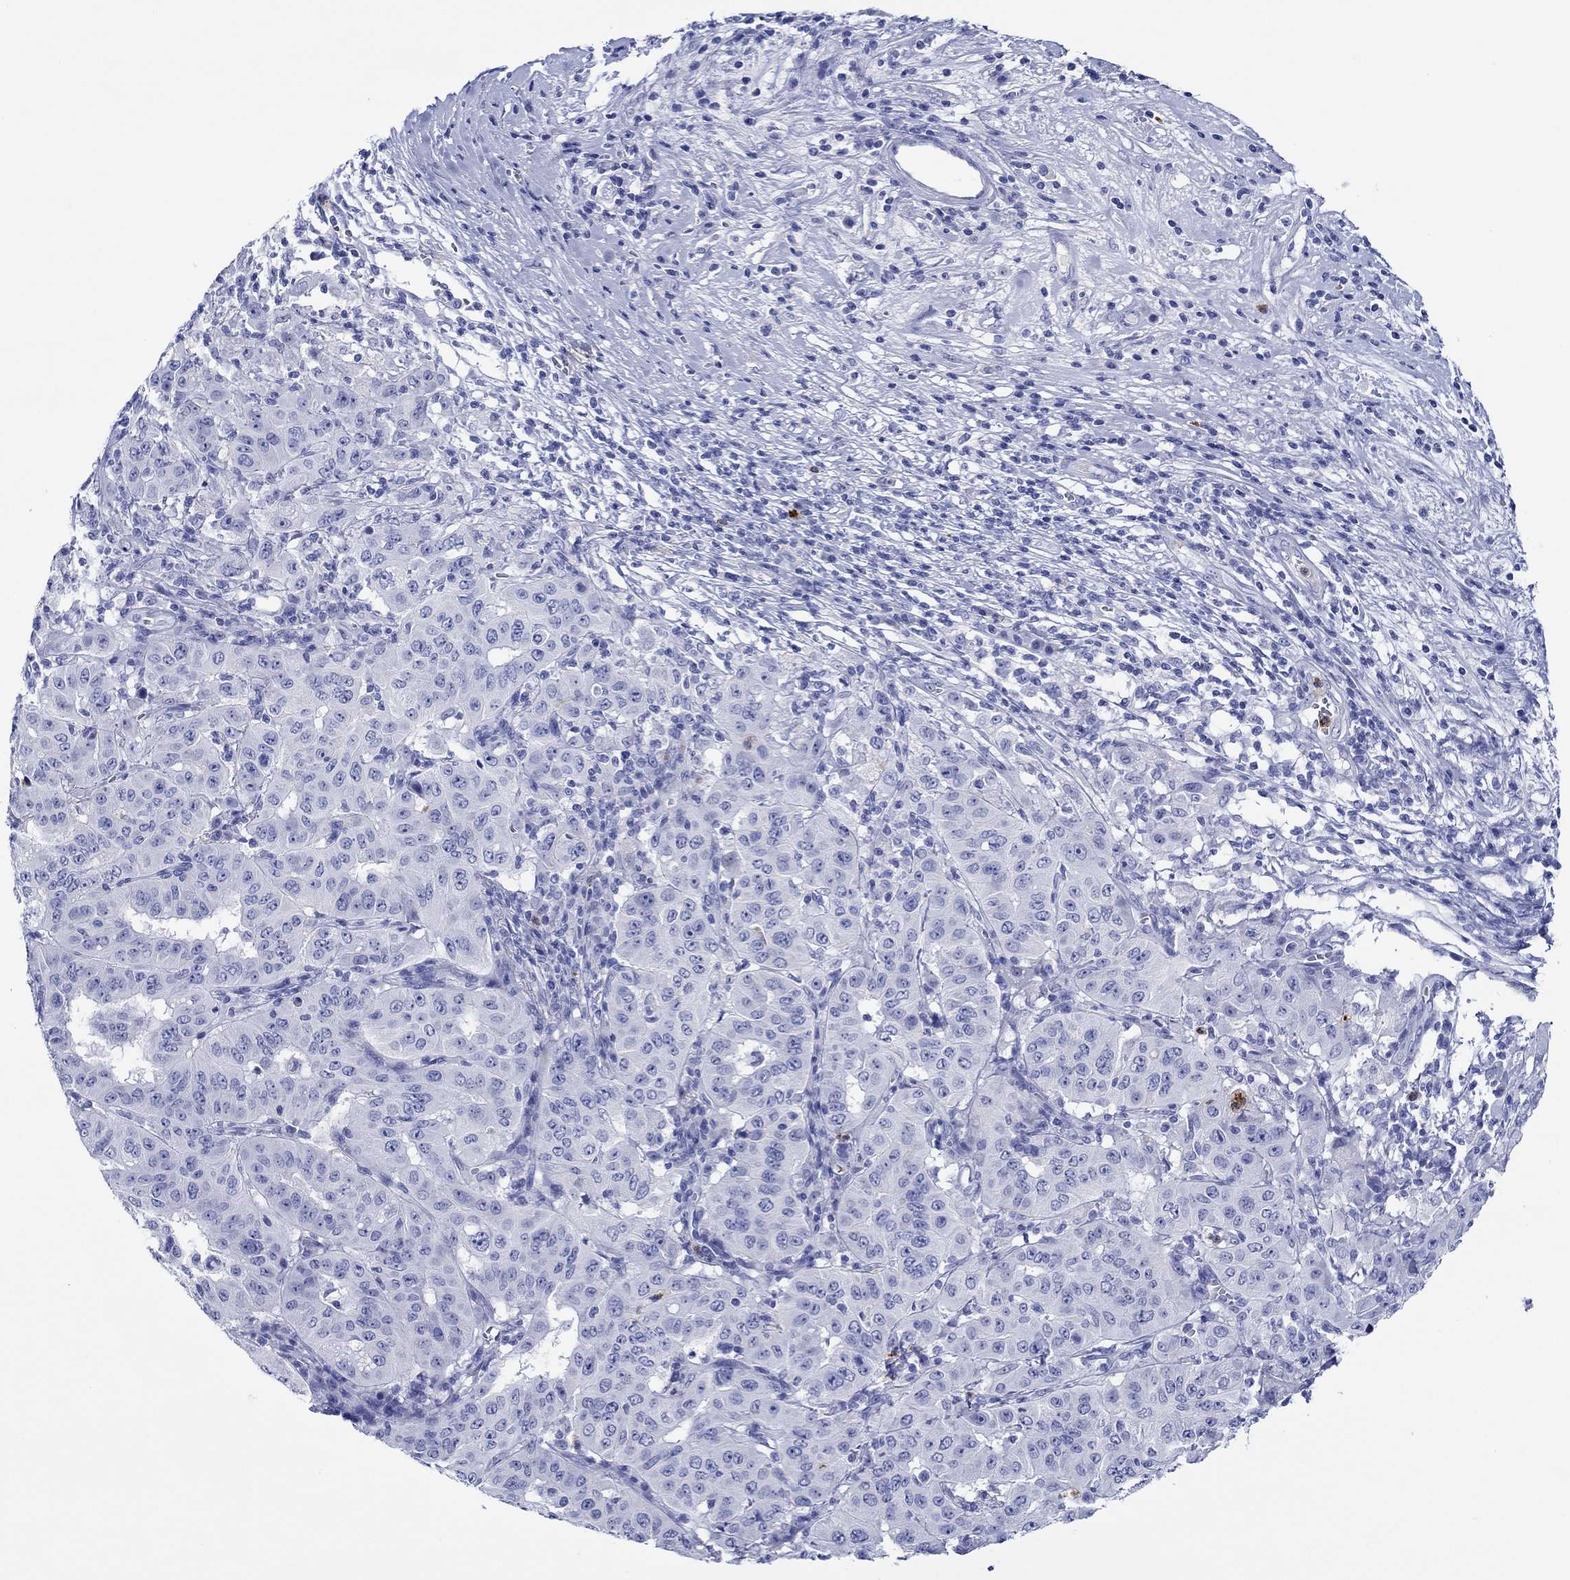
{"staining": {"intensity": "negative", "quantity": "none", "location": "none"}, "tissue": "pancreatic cancer", "cell_type": "Tumor cells", "image_type": "cancer", "snomed": [{"axis": "morphology", "description": "Adenocarcinoma, NOS"}, {"axis": "topography", "description": "Pancreas"}], "caption": "Tumor cells are negative for brown protein staining in pancreatic adenocarcinoma.", "gene": "EPX", "patient": {"sex": "male", "age": 63}}